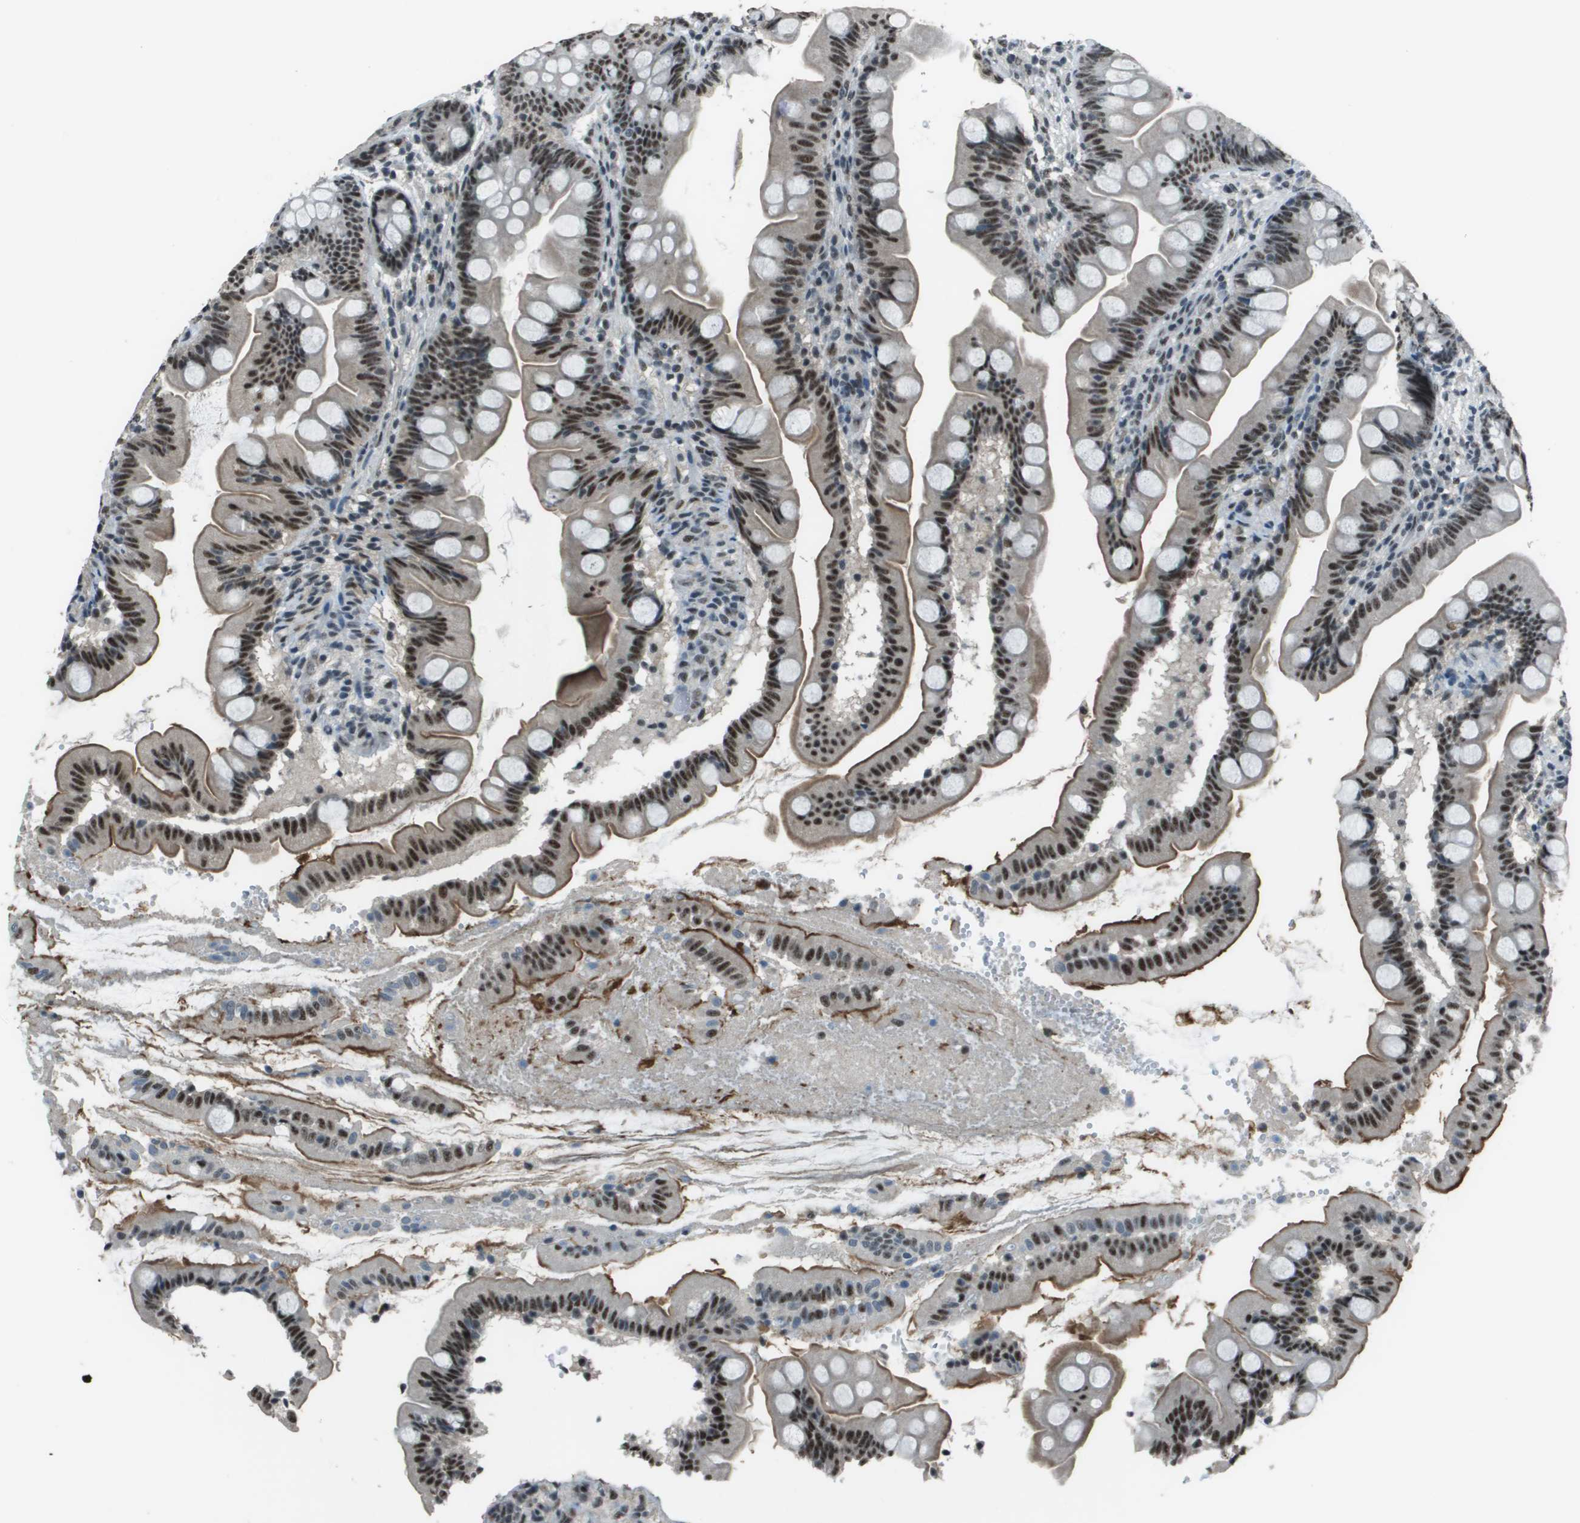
{"staining": {"intensity": "moderate", "quantity": ">75%", "location": "nuclear"}, "tissue": "small intestine", "cell_type": "Glandular cells", "image_type": "normal", "snomed": [{"axis": "morphology", "description": "Normal tissue, NOS"}, {"axis": "topography", "description": "Small intestine"}], "caption": "Small intestine stained with a brown dye demonstrates moderate nuclear positive positivity in approximately >75% of glandular cells.", "gene": "DEPDC1", "patient": {"sex": "female", "age": 56}}